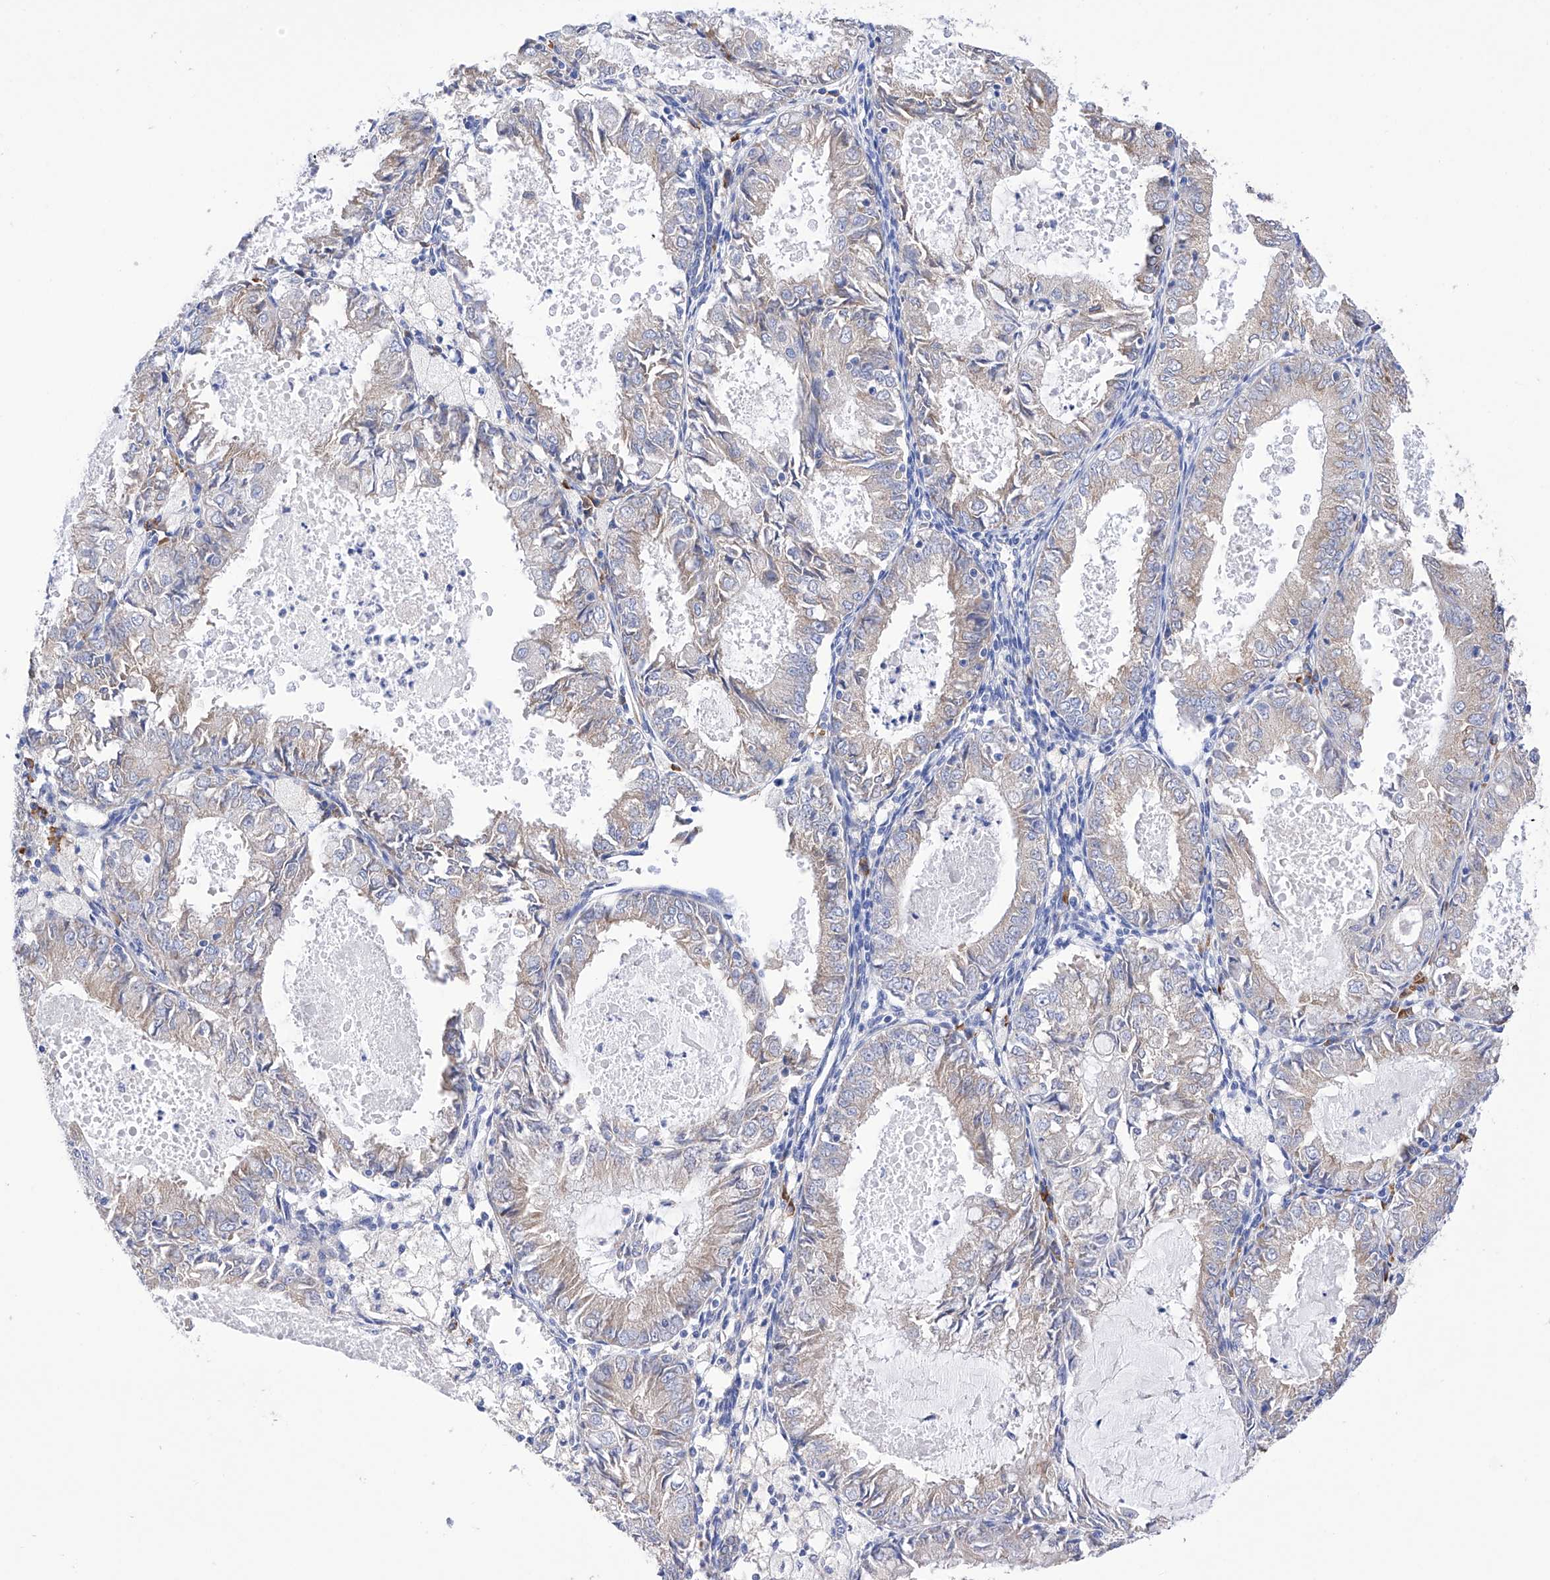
{"staining": {"intensity": "weak", "quantity": "25%-75%", "location": "cytoplasmic/membranous"}, "tissue": "endometrial cancer", "cell_type": "Tumor cells", "image_type": "cancer", "snomed": [{"axis": "morphology", "description": "Adenocarcinoma, NOS"}, {"axis": "topography", "description": "Endometrium"}], "caption": "Immunohistochemical staining of adenocarcinoma (endometrial) displays low levels of weak cytoplasmic/membranous protein positivity in about 25%-75% of tumor cells.", "gene": "PDIA5", "patient": {"sex": "female", "age": 57}}